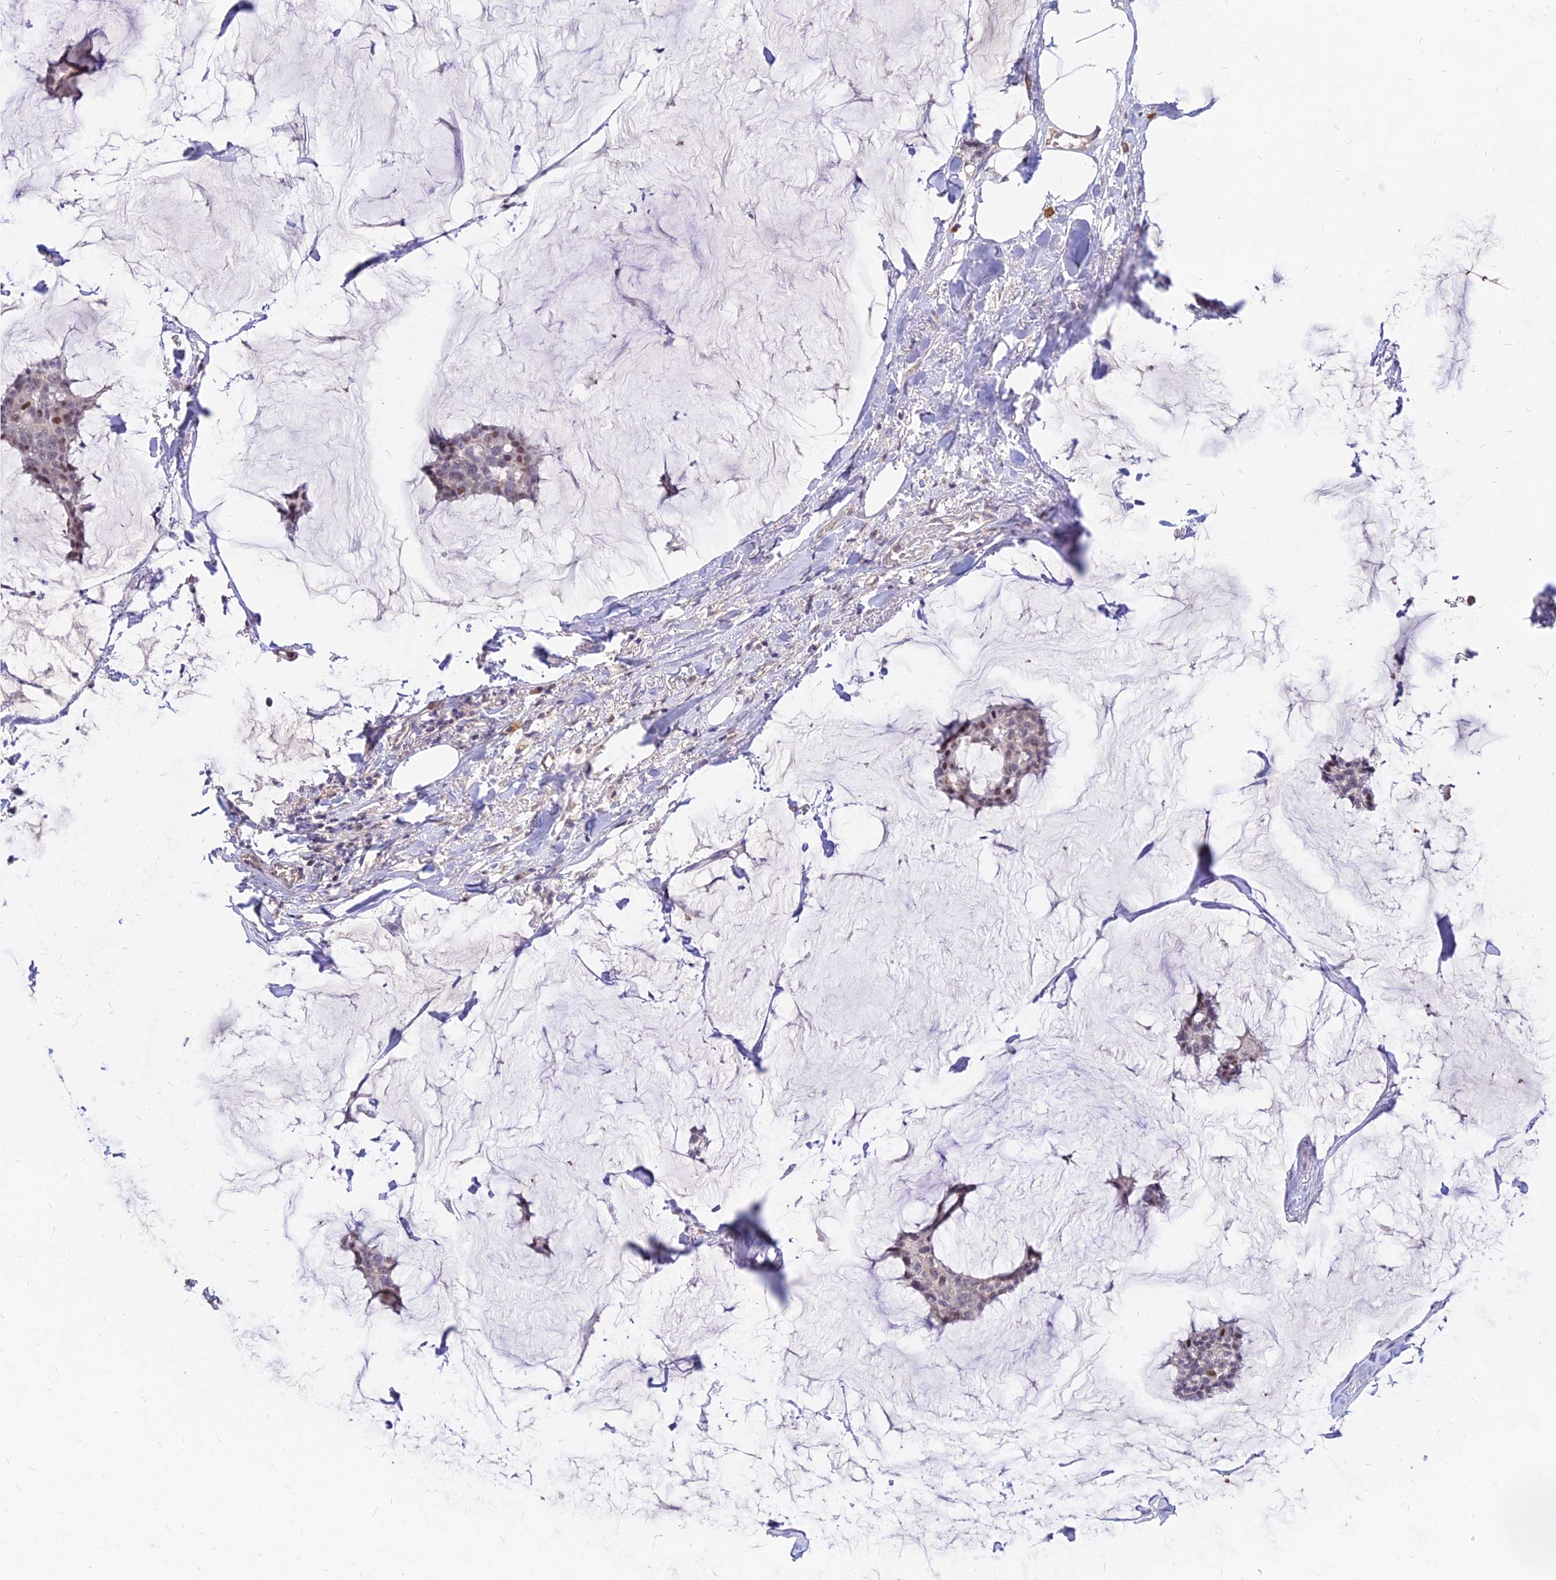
{"staining": {"intensity": "weak", "quantity": ">75%", "location": "nuclear"}, "tissue": "breast cancer", "cell_type": "Tumor cells", "image_type": "cancer", "snomed": [{"axis": "morphology", "description": "Duct carcinoma"}, {"axis": "topography", "description": "Breast"}], "caption": "Intraductal carcinoma (breast) stained for a protein exhibits weak nuclear positivity in tumor cells.", "gene": "C11orf68", "patient": {"sex": "female", "age": 93}}